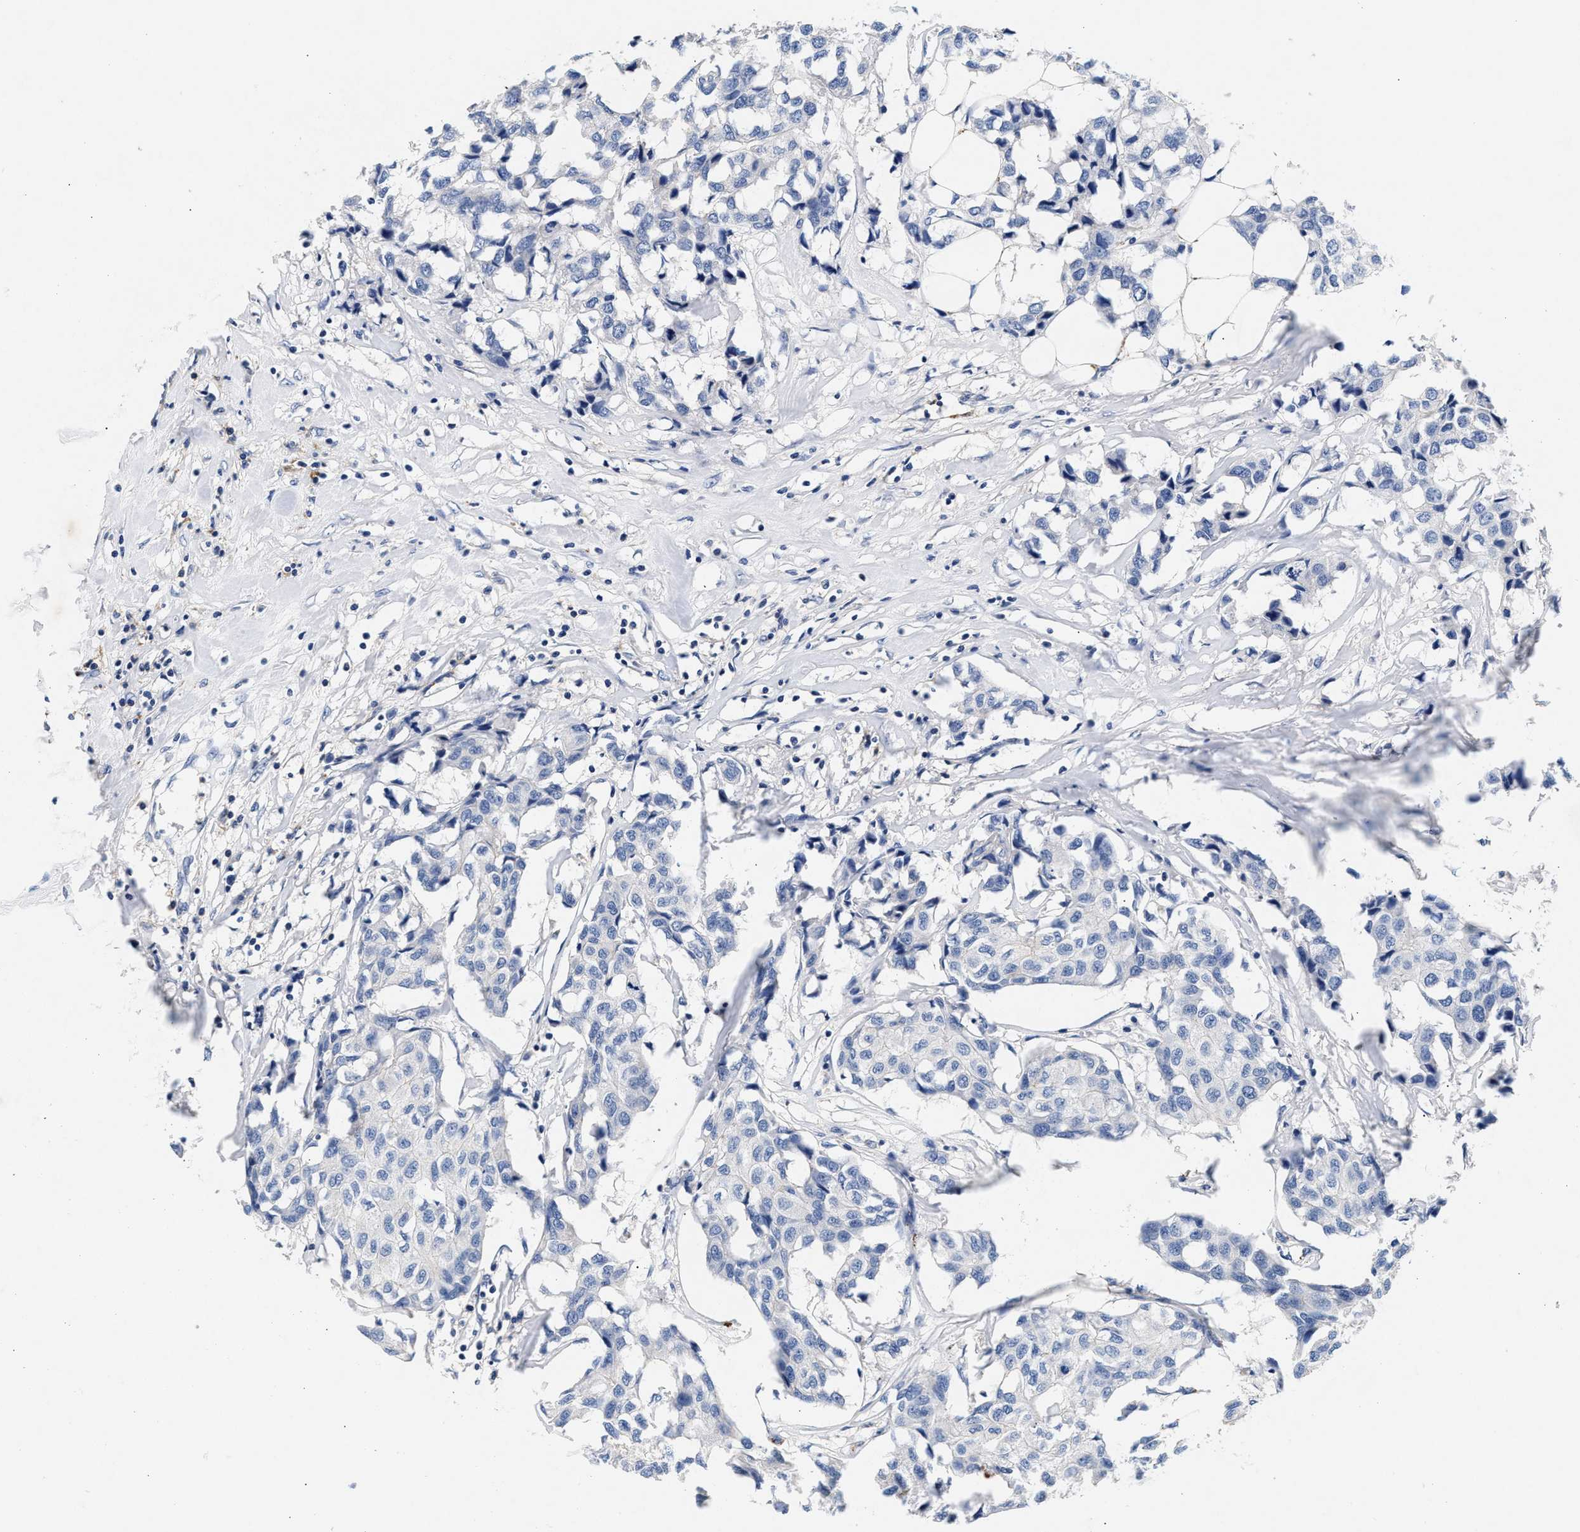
{"staining": {"intensity": "negative", "quantity": "none", "location": "none"}, "tissue": "breast cancer", "cell_type": "Tumor cells", "image_type": "cancer", "snomed": [{"axis": "morphology", "description": "Duct carcinoma"}, {"axis": "topography", "description": "Breast"}], "caption": "High magnification brightfield microscopy of intraductal carcinoma (breast) stained with DAB (brown) and counterstained with hematoxylin (blue): tumor cells show no significant positivity.", "gene": "GNAI3", "patient": {"sex": "female", "age": 80}}